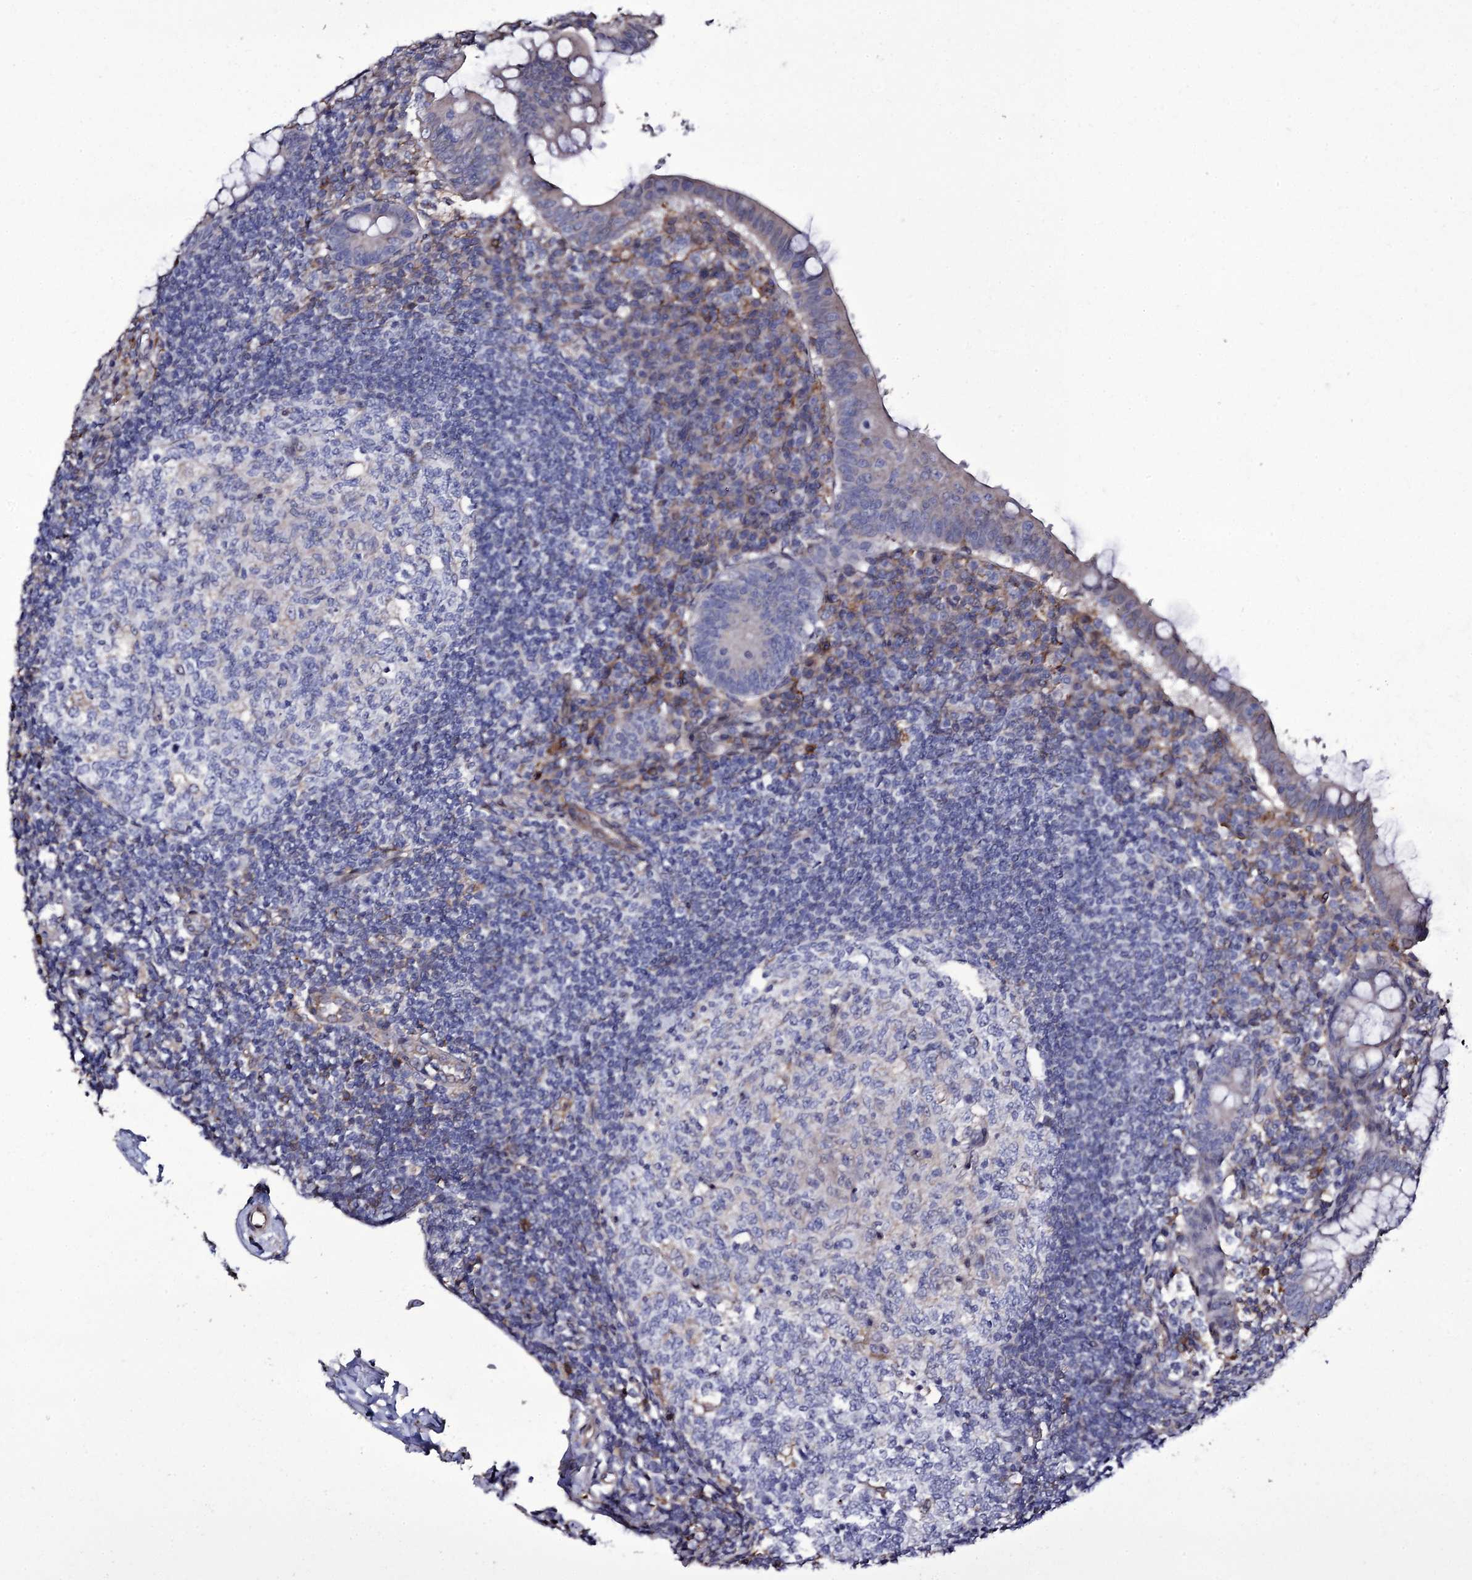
{"staining": {"intensity": "weak", "quantity": "<25%", "location": "cytoplasmic/membranous"}, "tissue": "appendix", "cell_type": "Glandular cells", "image_type": "normal", "snomed": [{"axis": "morphology", "description": "Normal tissue, NOS"}, {"axis": "topography", "description": "Appendix"}], "caption": "DAB immunohistochemical staining of normal human appendix displays no significant positivity in glandular cells.", "gene": "TTC23", "patient": {"sex": "female", "age": 33}}